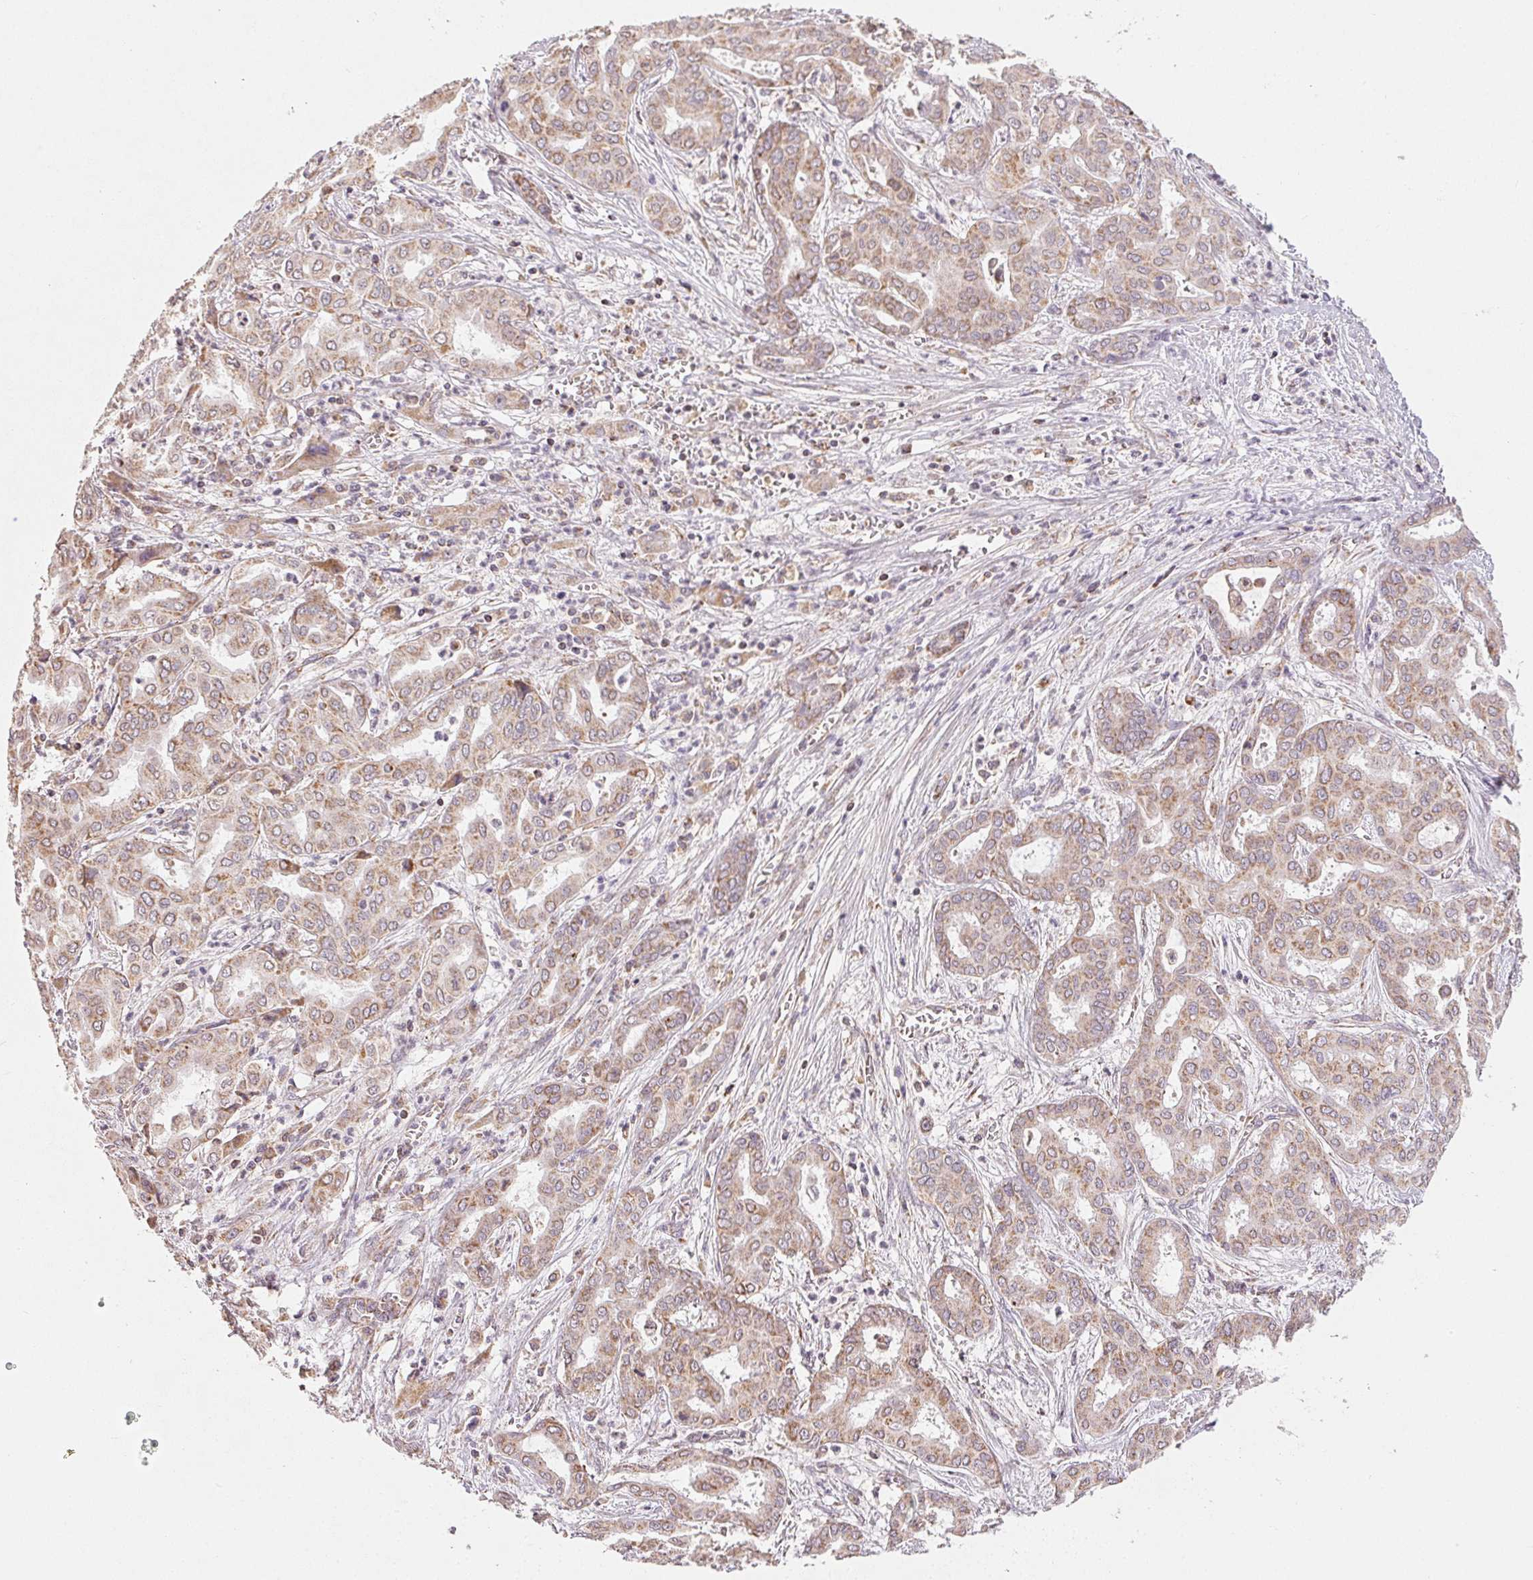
{"staining": {"intensity": "moderate", "quantity": ">75%", "location": "cytoplasmic/membranous"}, "tissue": "liver cancer", "cell_type": "Tumor cells", "image_type": "cancer", "snomed": [{"axis": "morphology", "description": "Cholangiocarcinoma"}, {"axis": "topography", "description": "Liver"}], "caption": "About >75% of tumor cells in human liver cholangiocarcinoma display moderate cytoplasmic/membranous protein positivity as visualized by brown immunohistochemical staining.", "gene": "CLASP1", "patient": {"sex": "female", "age": 64}}